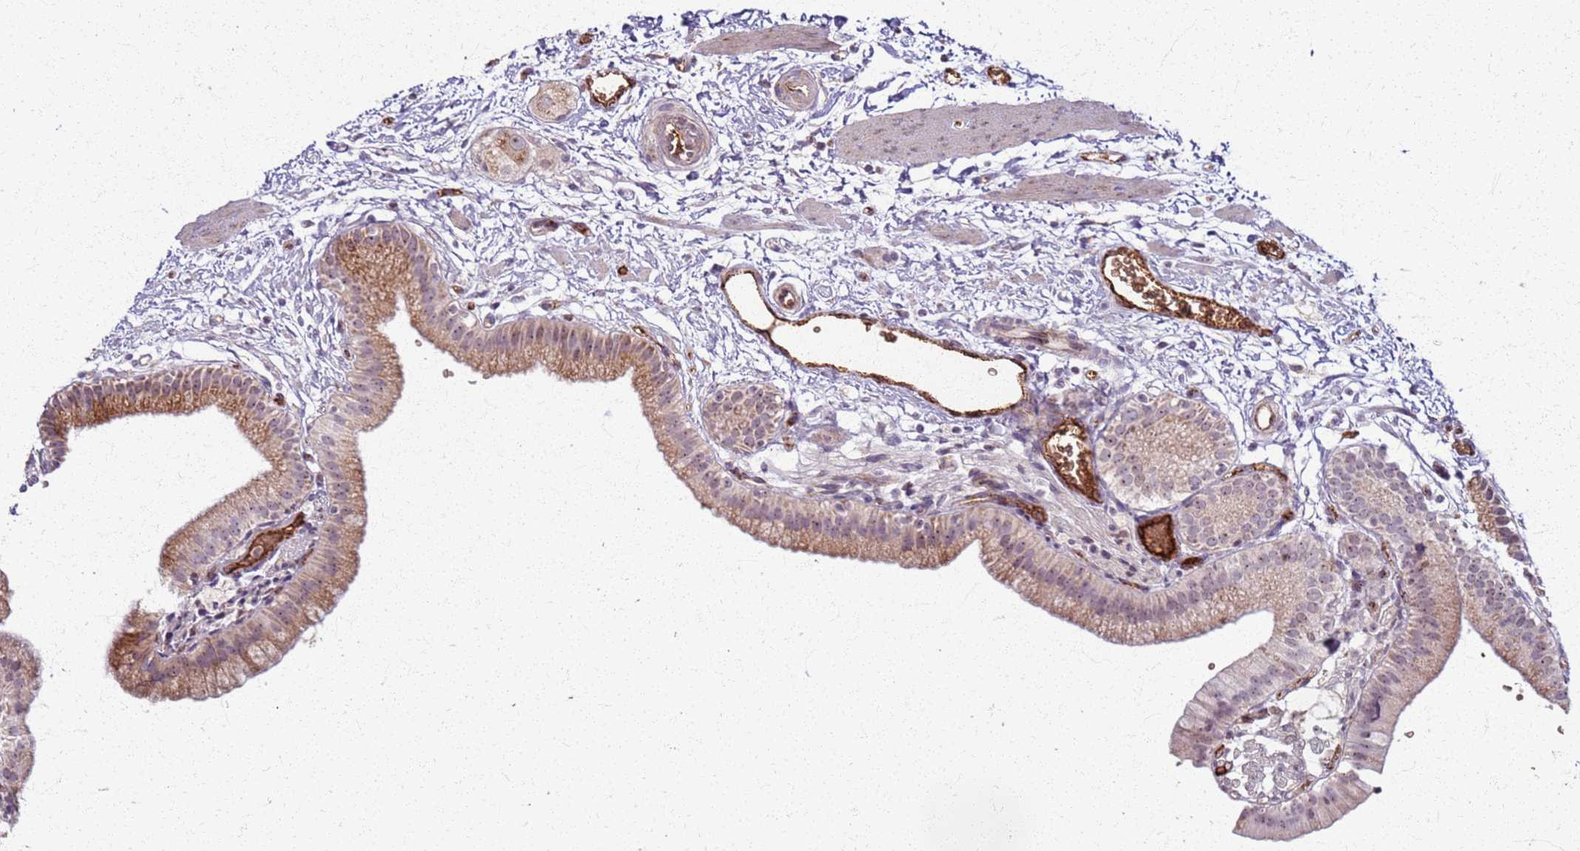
{"staining": {"intensity": "moderate", "quantity": ">75%", "location": "cytoplasmic/membranous,nuclear"}, "tissue": "gallbladder", "cell_type": "Glandular cells", "image_type": "normal", "snomed": [{"axis": "morphology", "description": "Normal tissue, NOS"}, {"axis": "topography", "description": "Gallbladder"}], "caption": "Immunohistochemistry histopathology image of normal gallbladder stained for a protein (brown), which reveals medium levels of moderate cytoplasmic/membranous,nuclear expression in about >75% of glandular cells.", "gene": "KRI1", "patient": {"sex": "male", "age": 55}}